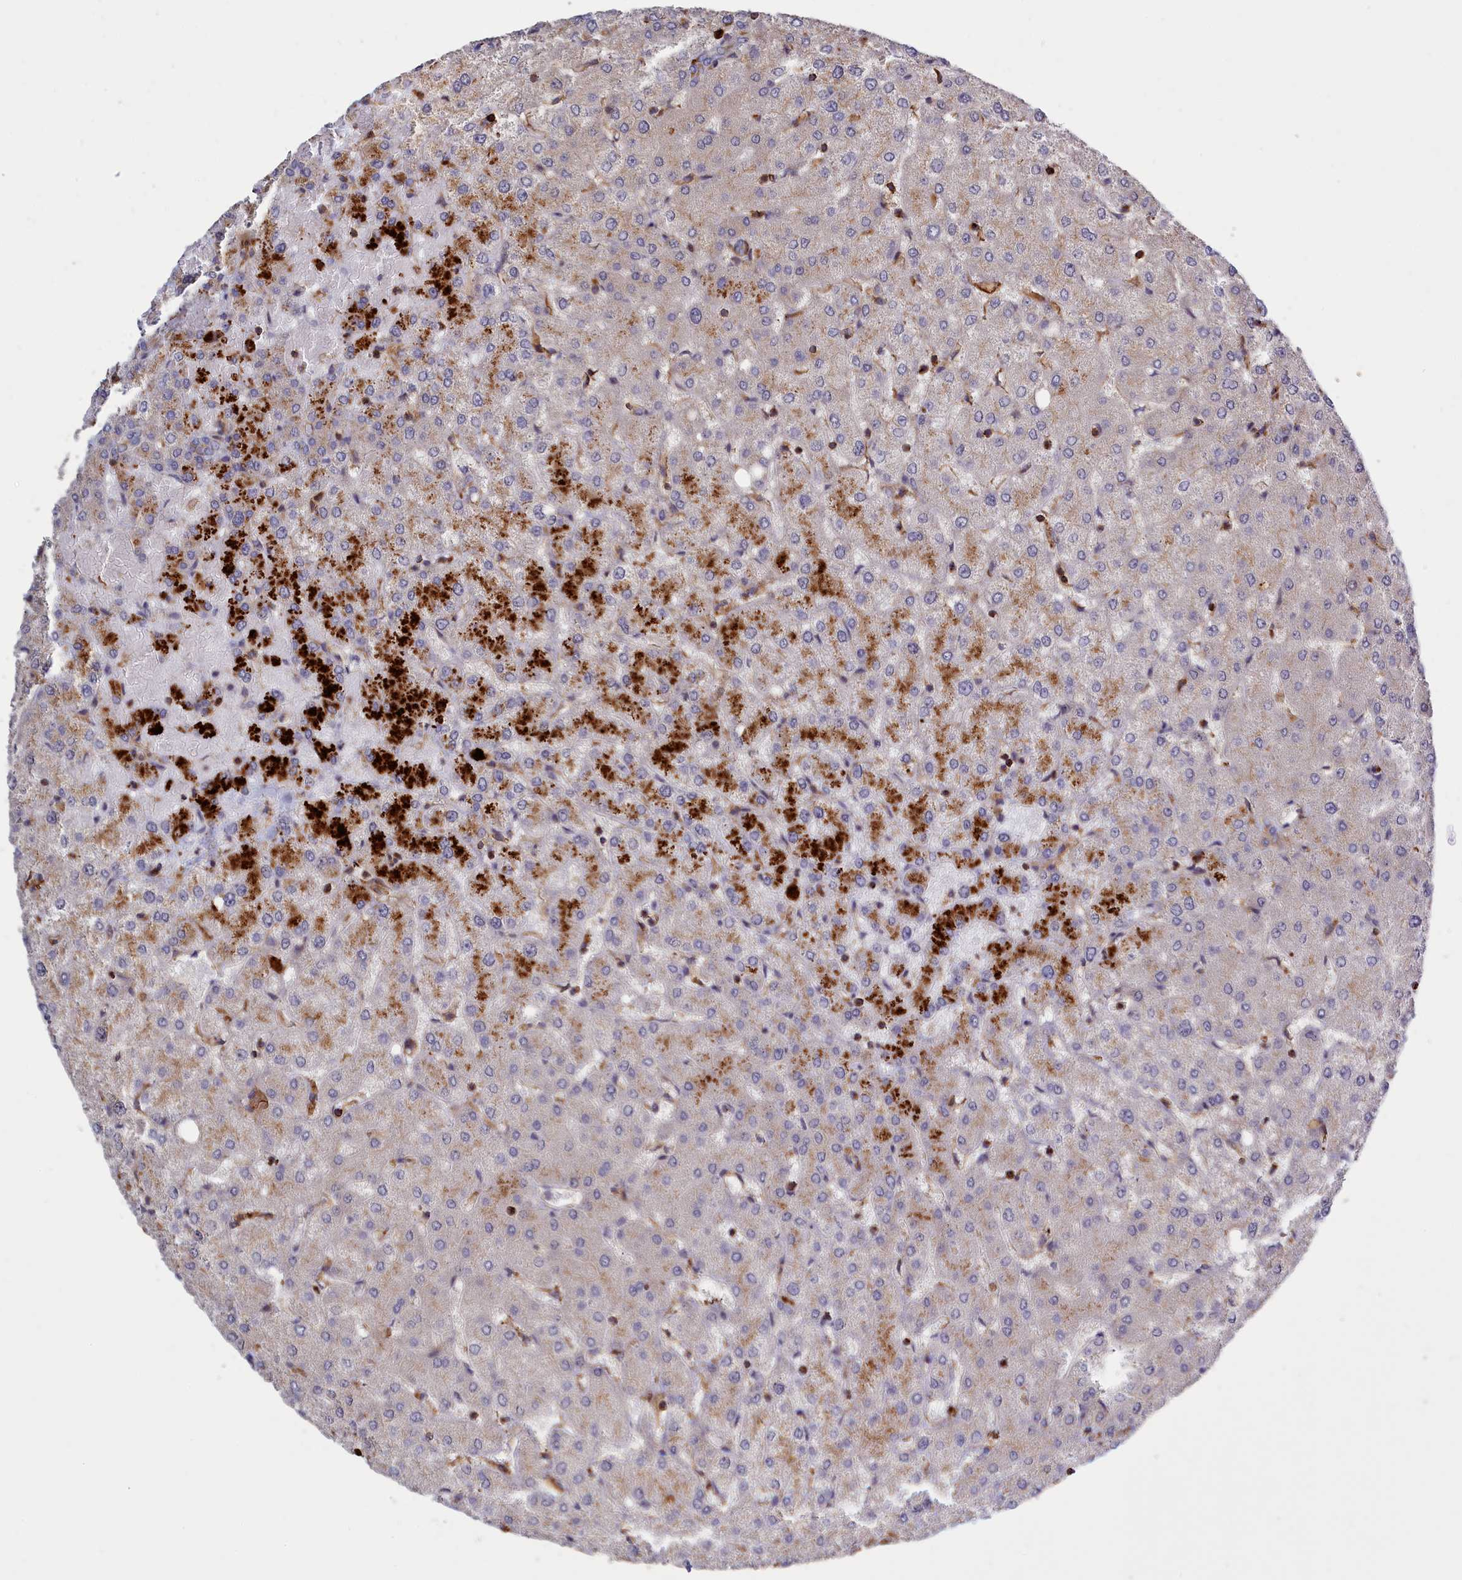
{"staining": {"intensity": "negative", "quantity": "none", "location": "none"}, "tissue": "liver", "cell_type": "Cholangiocytes", "image_type": "normal", "snomed": [{"axis": "morphology", "description": "Normal tissue, NOS"}, {"axis": "topography", "description": "Liver"}], "caption": "DAB (3,3'-diaminobenzidine) immunohistochemical staining of normal human liver reveals no significant staining in cholangiocytes.", "gene": "ANKRD27", "patient": {"sex": "female", "age": 54}}